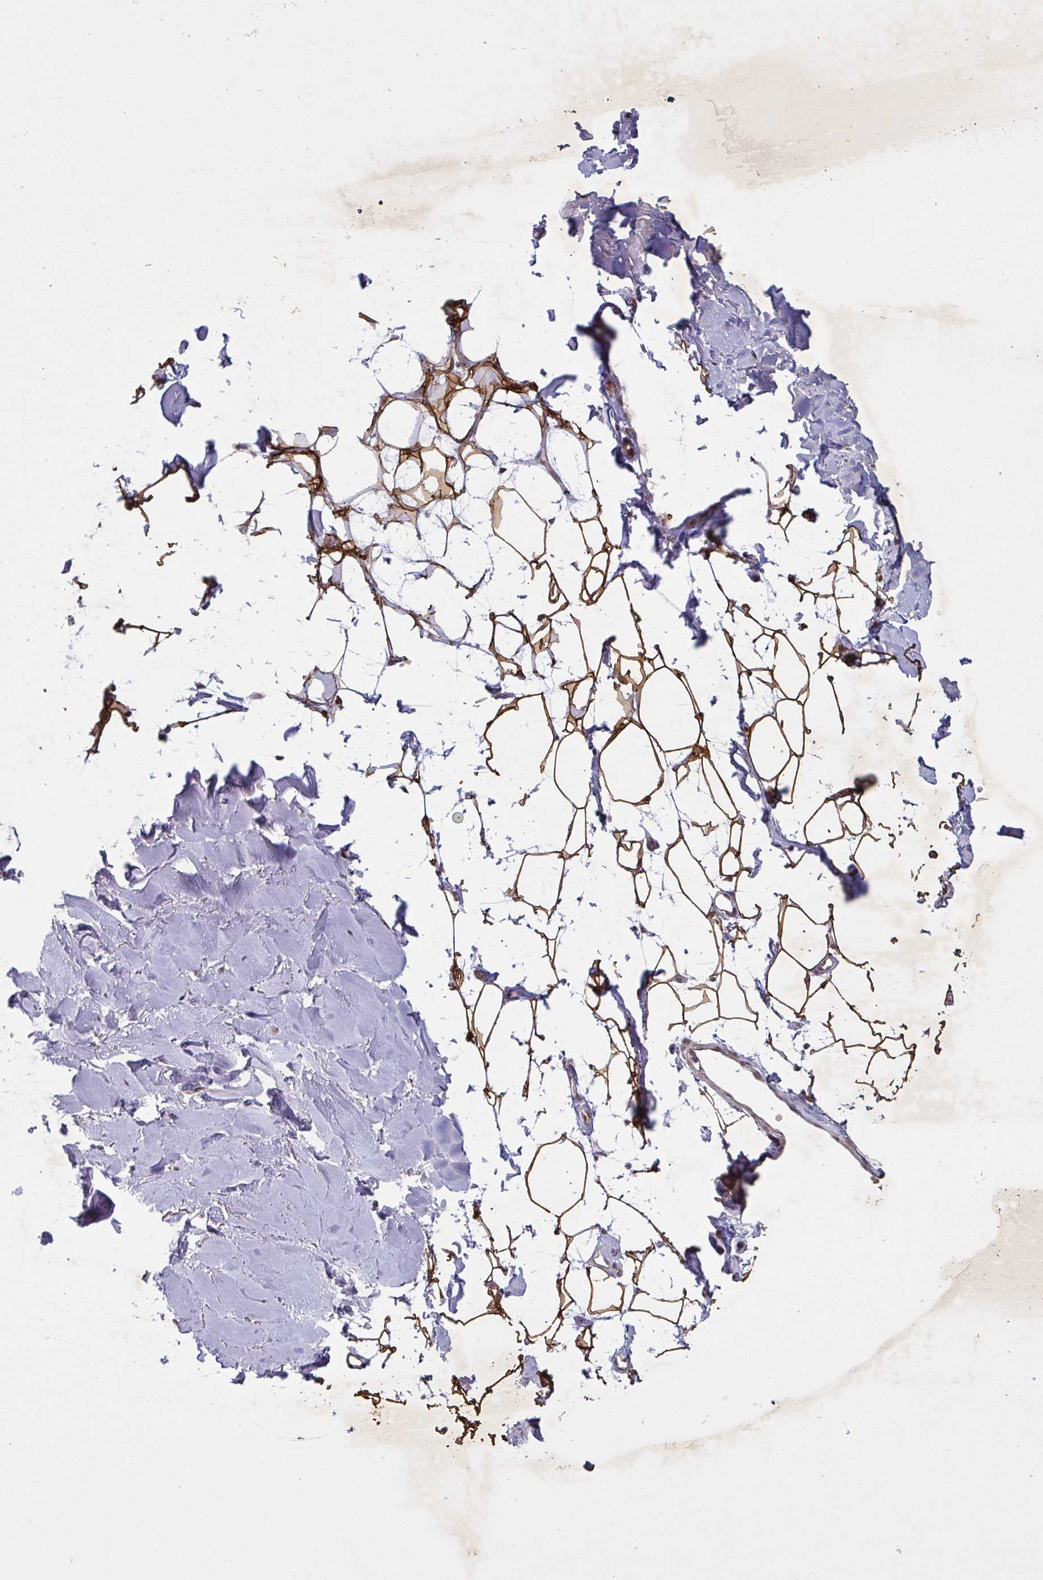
{"staining": {"intensity": "strong", "quantity": ">75%", "location": "cytoplasmic/membranous"}, "tissue": "adipose tissue", "cell_type": "Adipocytes", "image_type": "normal", "snomed": [{"axis": "morphology", "description": "Normal tissue, NOS"}, {"axis": "topography", "description": "Cartilage tissue"}, {"axis": "topography", "description": "Bronchus"}], "caption": "The image displays immunohistochemical staining of unremarkable adipose tissue. There is strong cytoplasmic/membranous expression is present in approximately >75% of adipocytes. The protein is stained brown, and the nuclei are stained in blue (DAB (3,3'-diaminobenzidine) IHC with brightfield microscopy, high magnification).", "gene": "NLRP13", "patient": {"sex": "female", "age": 79}}